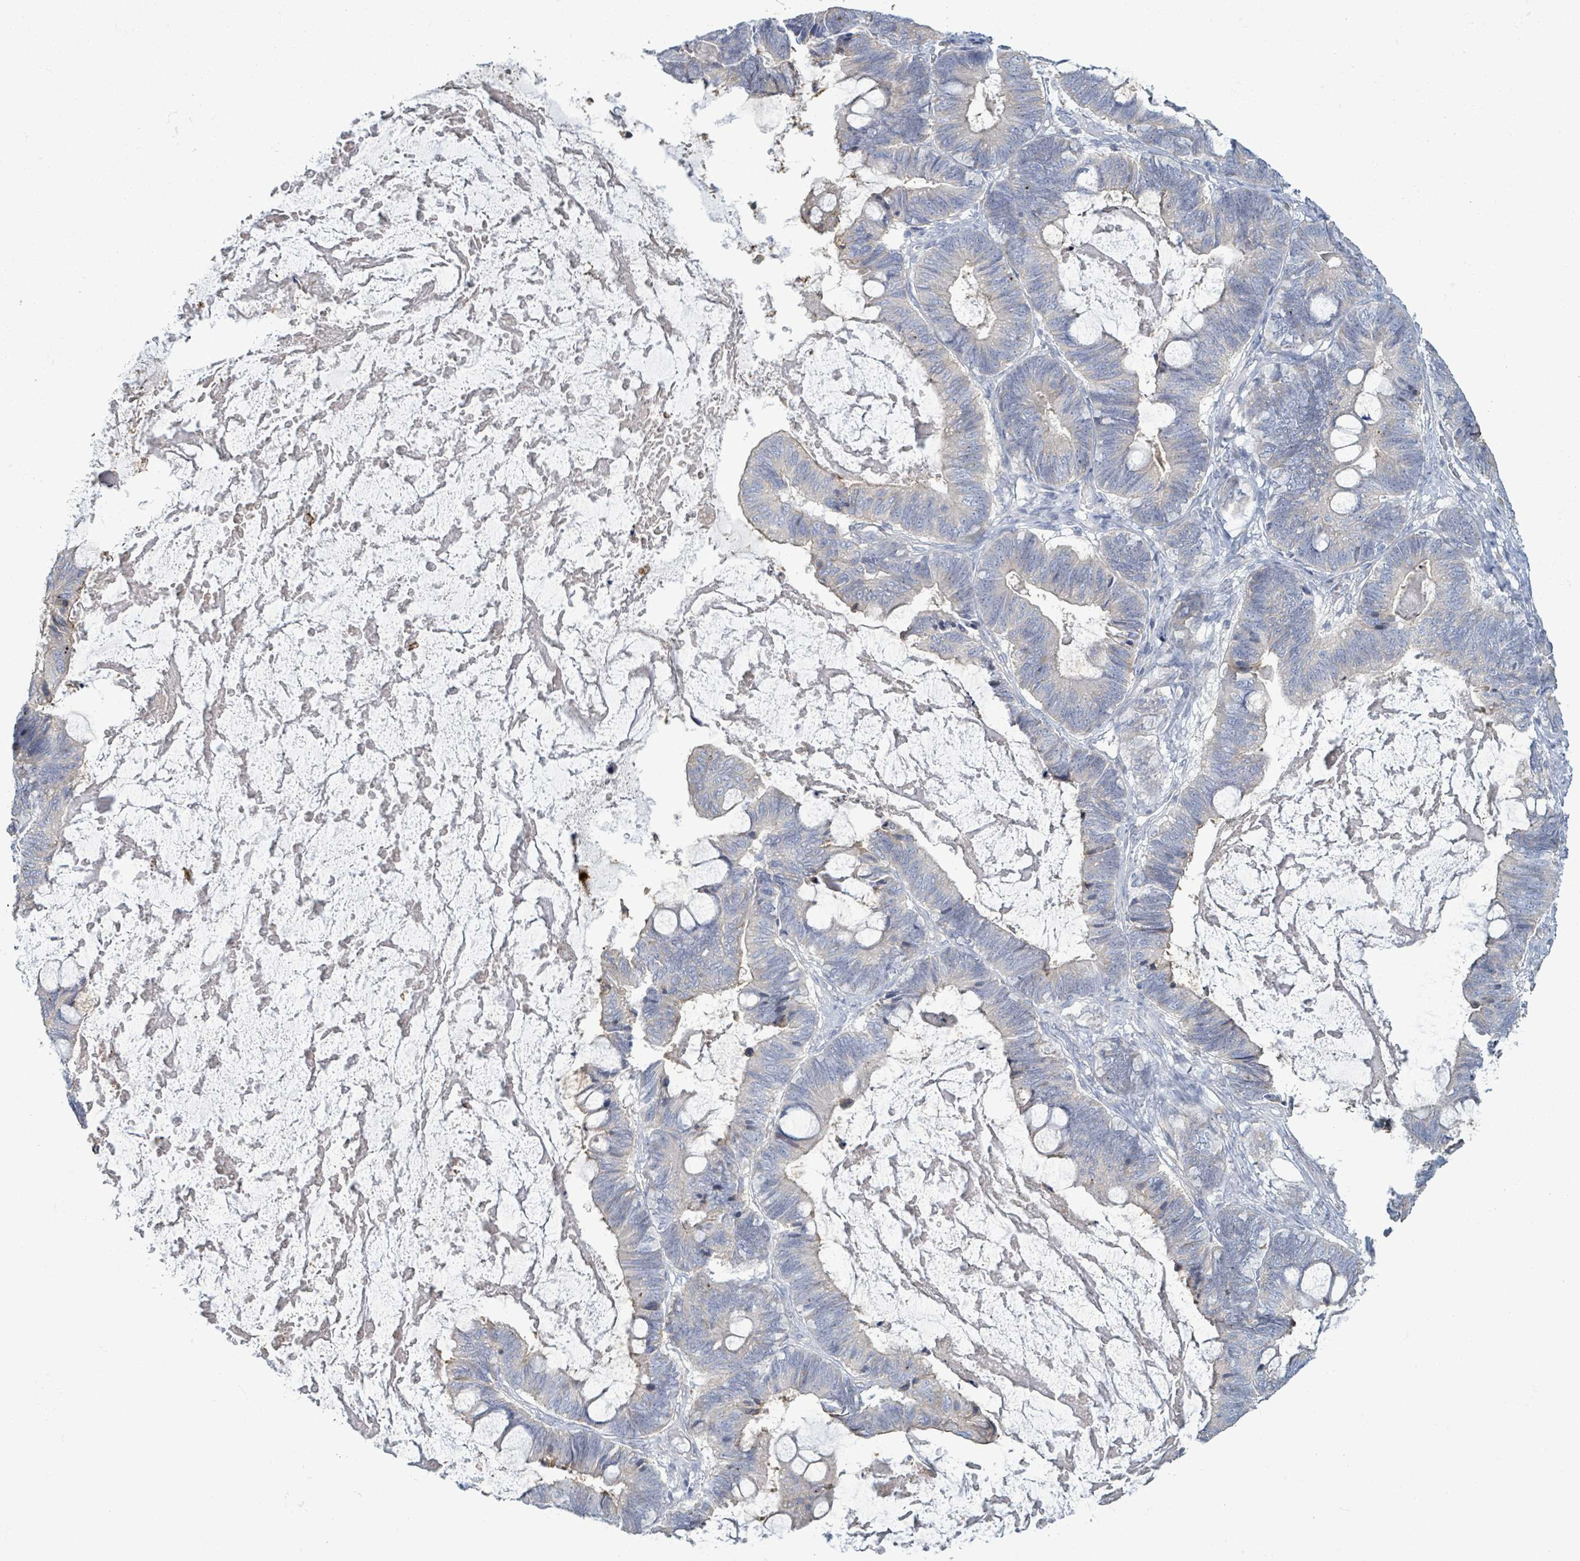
{"staining": {"intensity": "negative", "quantity": "none", "location": "none"}, "tissue": "ovarian cancer", "cell_type": "Tumor cells", "image_type": "cancer", "snomed": [{"axis": "morphology", "description": "Cystadenocarcinoma, mucinous, NOS"}, {"axis": "topography", "description": "Ovary"}], "caption": "A high-resolution image shows immunohistochemistry (IHC) staining of ovarian cancer (mucinous cystadenocarcinoma), which displays no significant expression in tumor cells.", "gene": "COL13A1", "patient": {"sex": "female", "age": 61}}